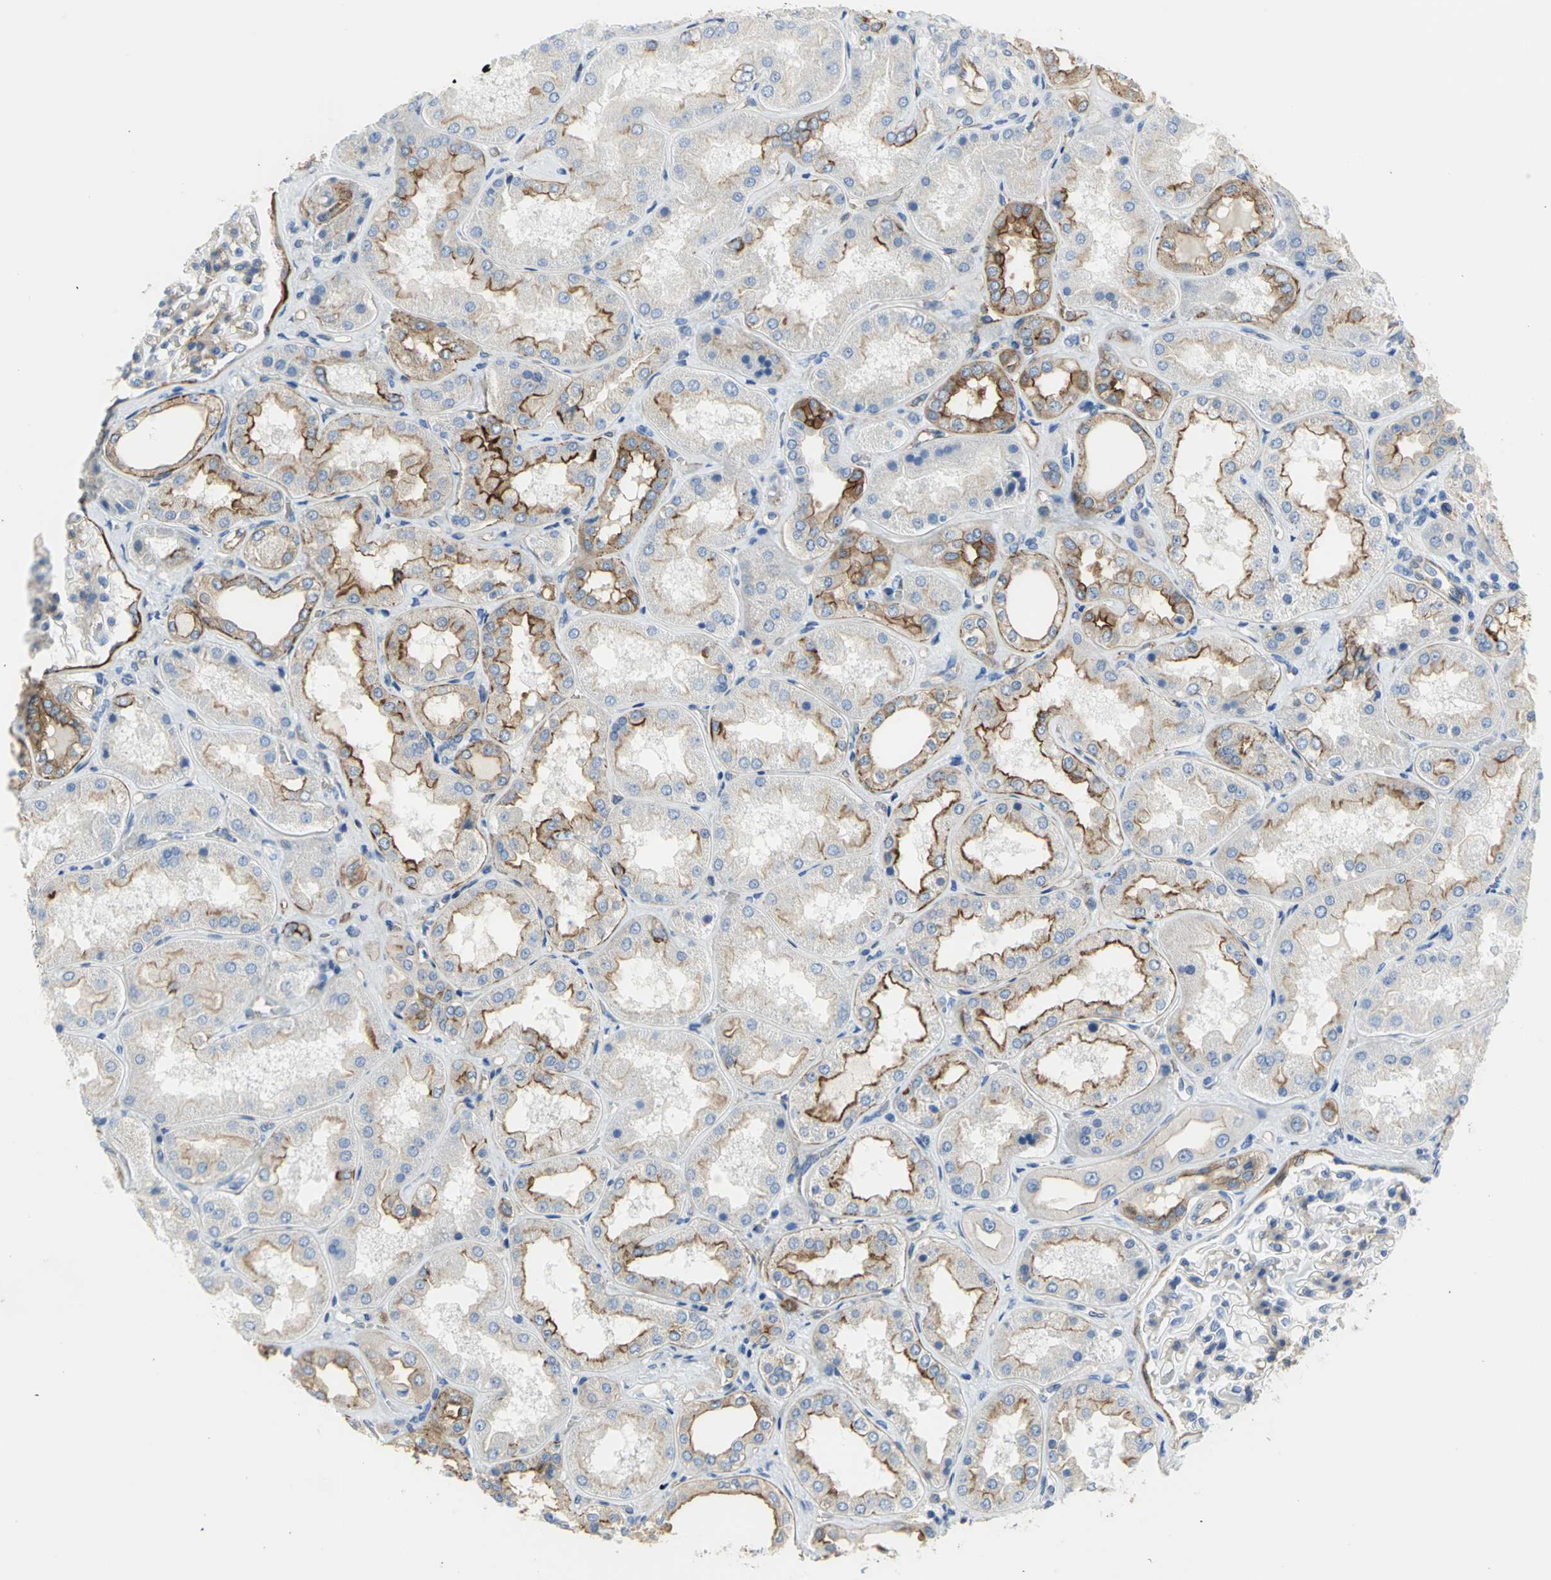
{"staining": {"intensity": "strong", "quantity": ">75%", "location": "cytoplasmic/membranous"}, "tissue": "kidney", "cell_type": "Cells in glomeruli", "image_type": "normal", "snomed": [{"axis": "morphology", "description": "Normal tissue, NOS"}, {"axis": "topography", "description": "Kidney"}], "caption": "Immunohistochemical staining of benign kidney reveals strong cytoplasmic/membranous protein positivity in about >75% of cells in glomeruli.", "gene": "FLNB", "patient": {"sex": "female", "age": 56}}